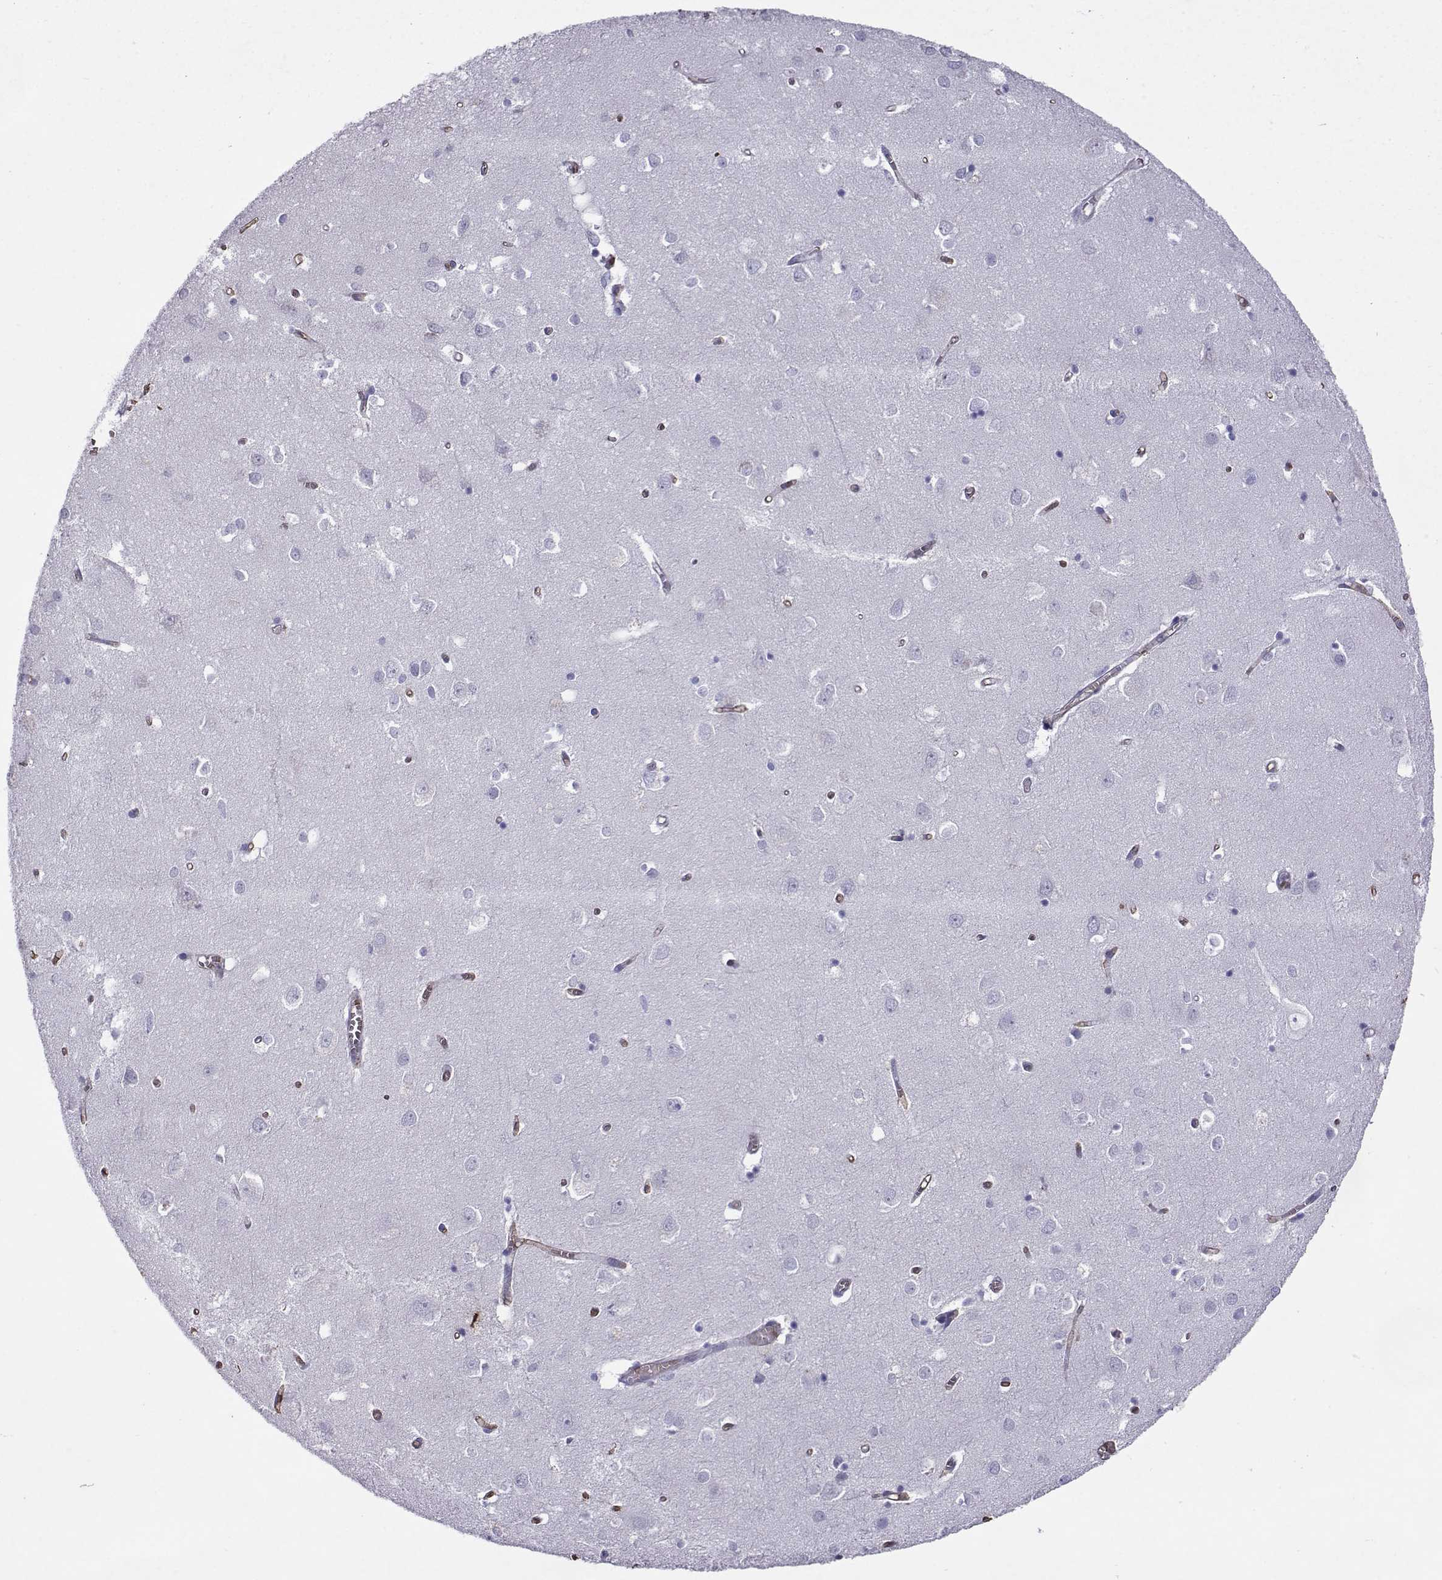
{"staining": {"intensity": "moderate", "quantity": "<25%", "location": "cytoplasmic/membranous"}, "tissue": "cerebral cortex", "cell_type": "Endothelial cells", "image_type": "normal", "snomed": [{"axis": "morphology", "description": "Normal tissue, NOS"}, {"axis": "topography", "description": "Cerebral cortex"}], "caption": "An immunohistochemistry image of unremarkable tissue is shown. Protein staining in brown highlights moderate cytoplasmic/membranous positivity in cerebral cortex within endothelial cells.", "gene": "CLUL1", "patient": {"sex": "male", "age": 70}}